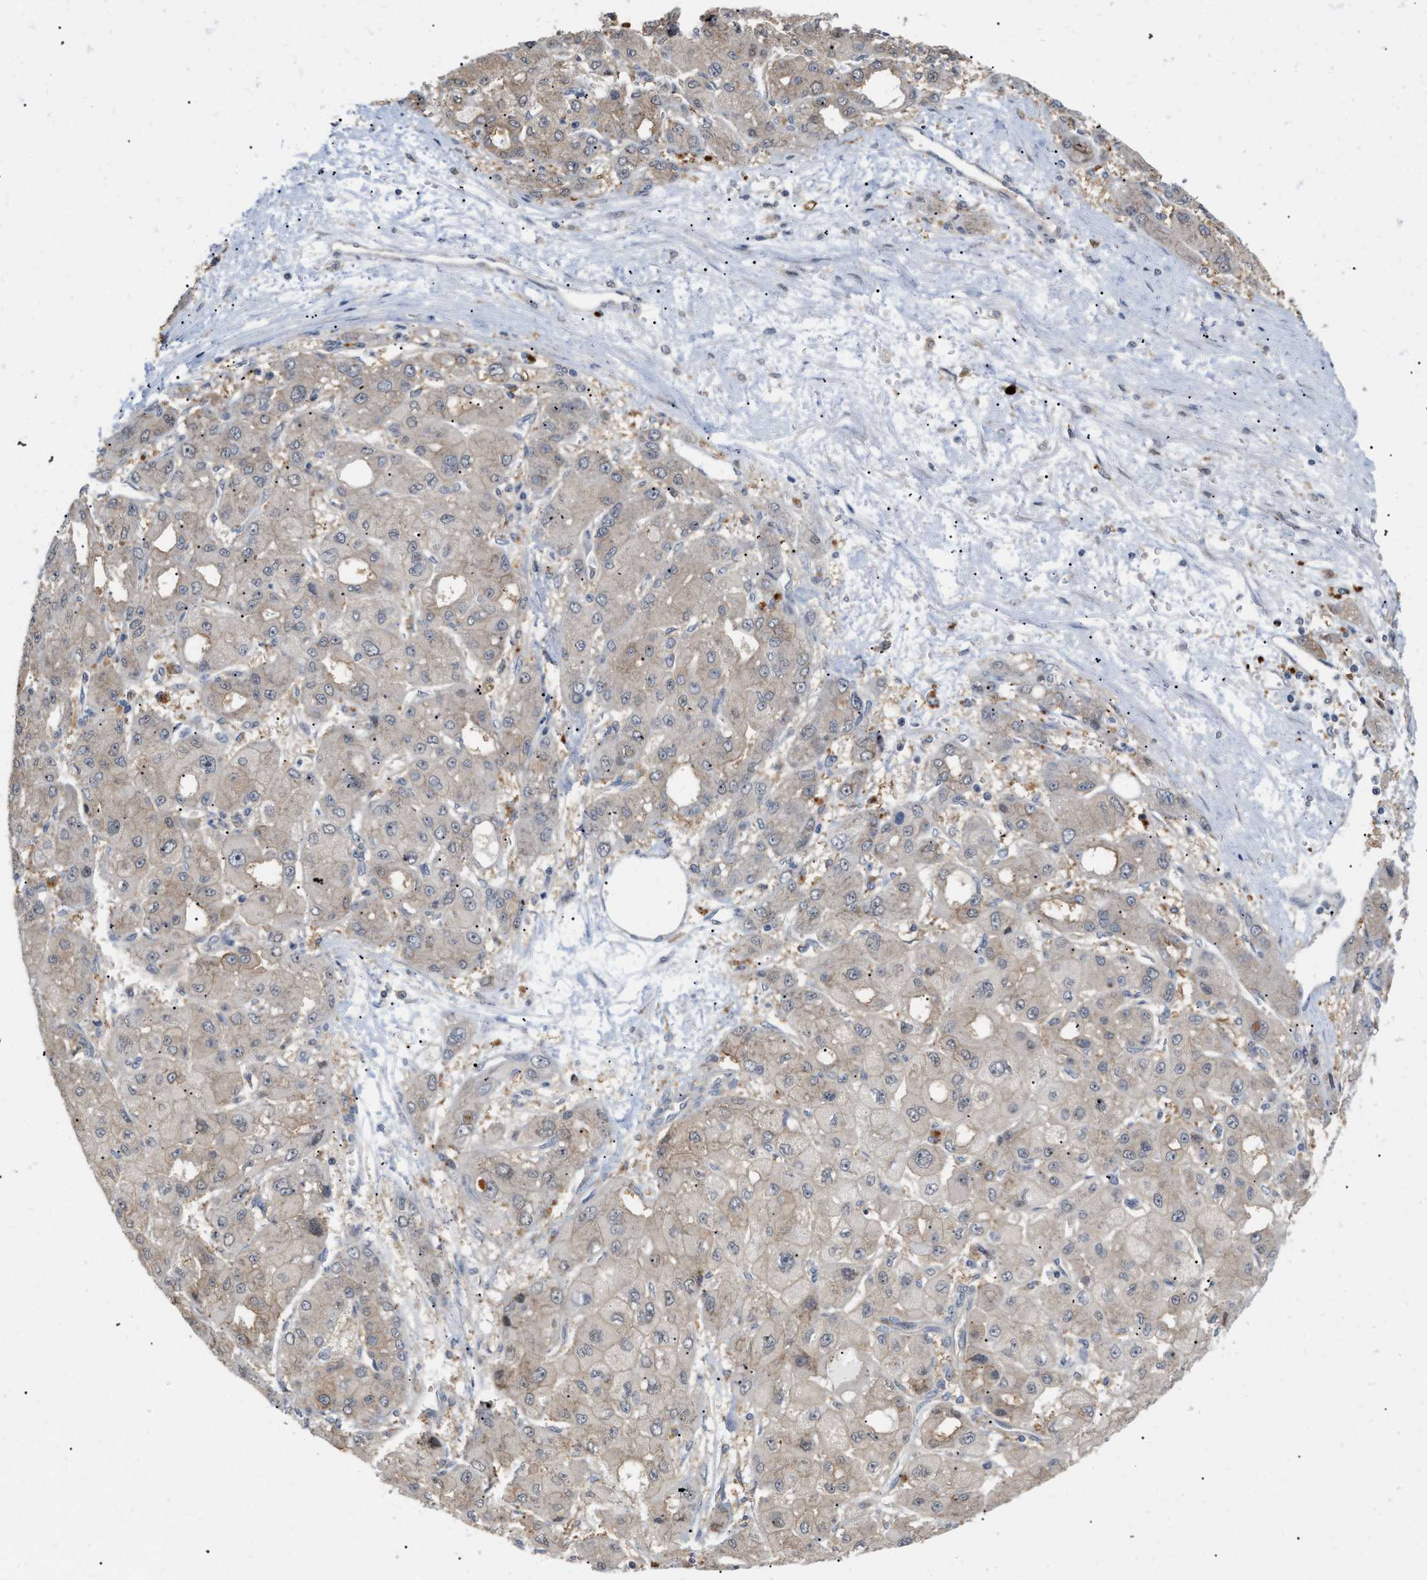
{"staining": {"intensity": "weak", "quantity": ">75%", "location": "cytoplasmic/membranous"}, "tissue": "liver cancer", "cell_type": "Tumor cells", "image_type": "cancer", "snomed": [{"axis": "morphology", "description": "Carcinoma, Hepatocellular, NOS"}, {"axis": "topography", "description": "Liver"}], "caption": "A brown stain shows weak cytoplasmic/membranous expression of a protein in human liver cancer (hepatocellular carcinoma) tumor cells.", "gene": "CSNK1A1", "patient": {"sex": "male", "age": 55}}